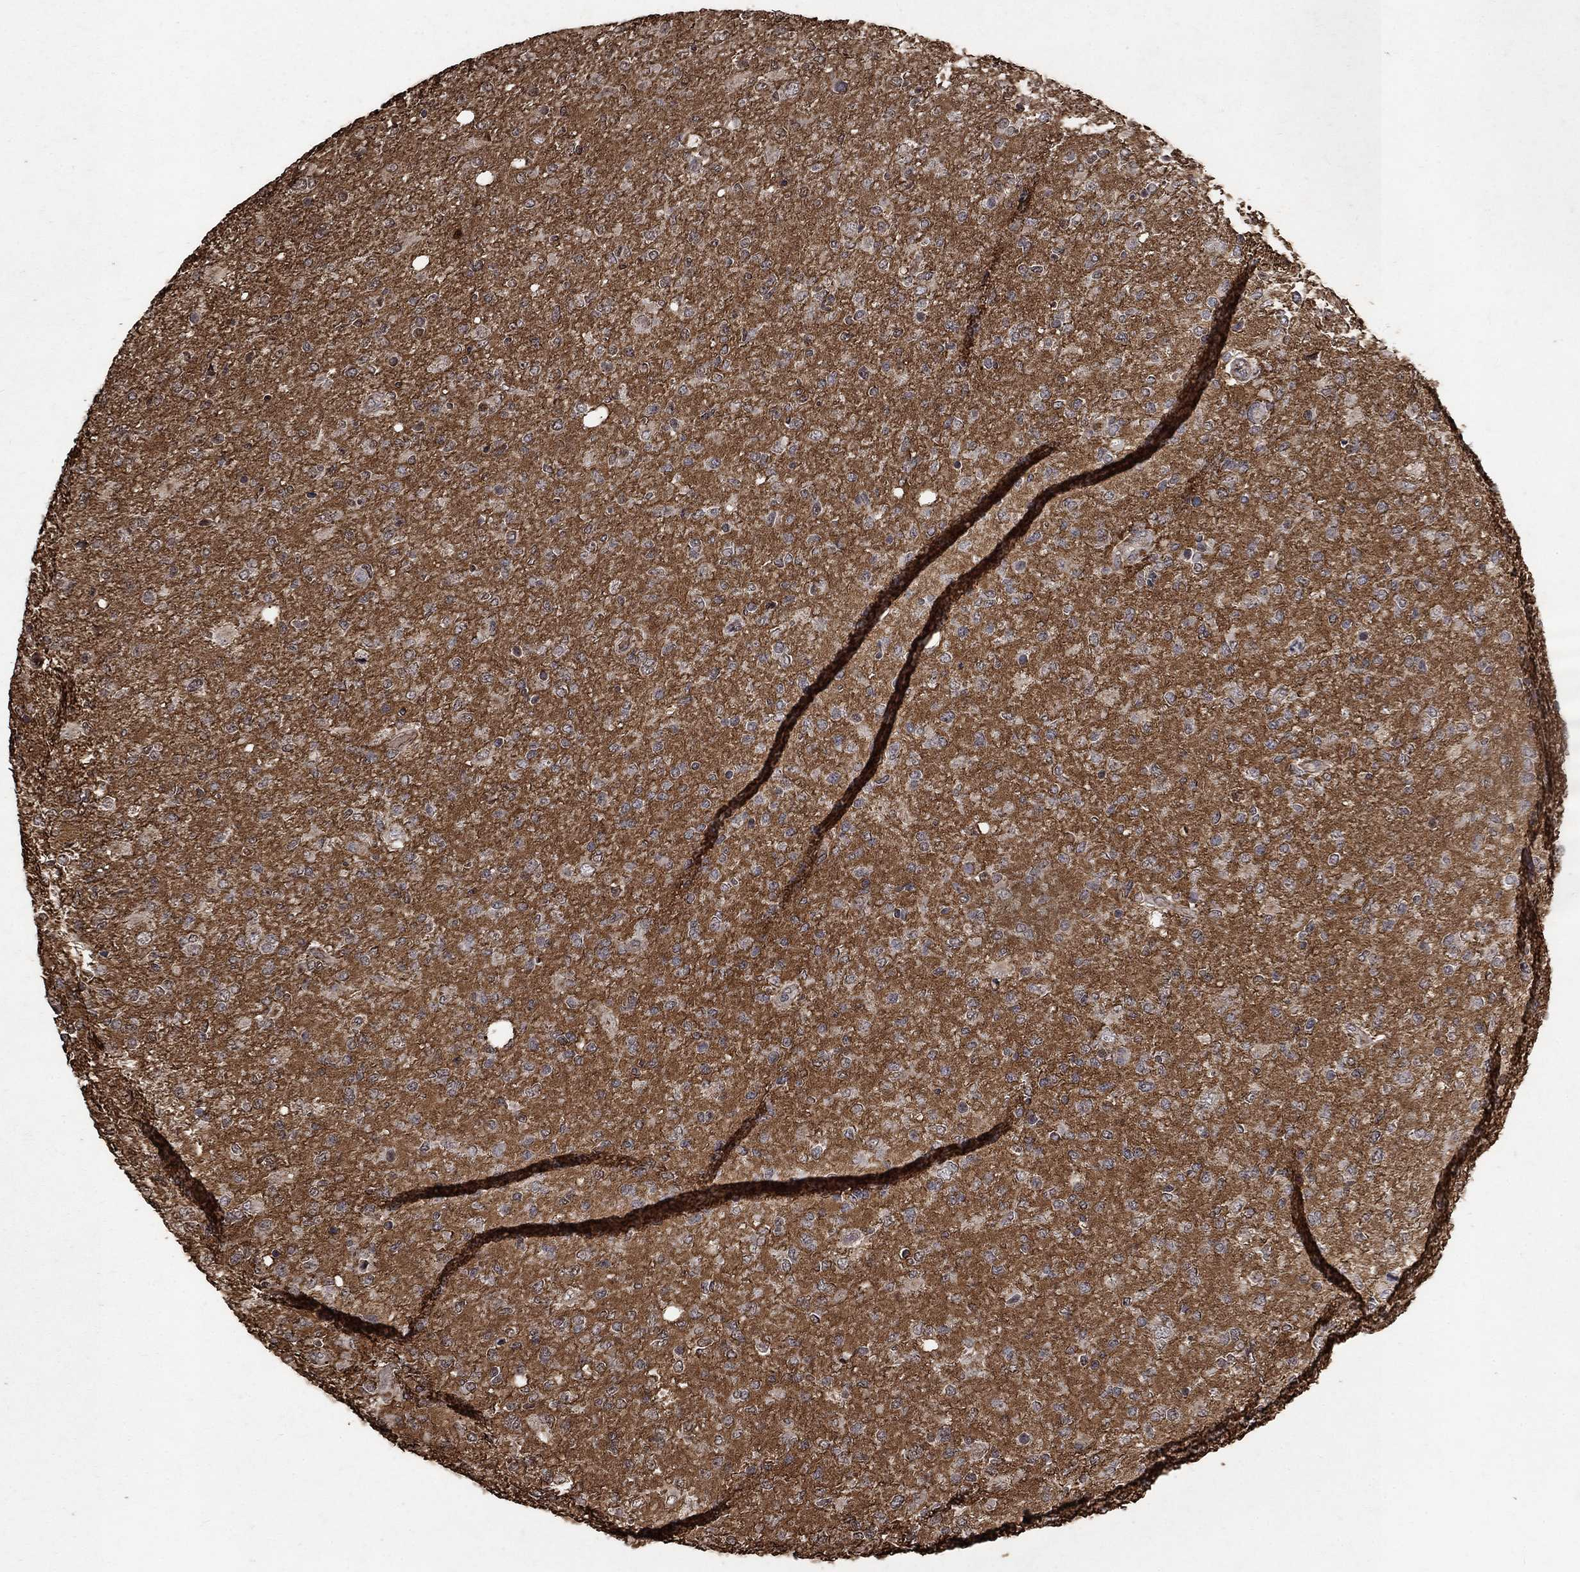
{"staining": {"intensity": "negative", "quantity": "none", "location": "none"}, "tissue": "glioma", "cell_type": "Tumor cells", "image_type": "cancer", "snomed": [{"axis": "morphology", "description": "Glioma, malignant, High grade"}, {"axis": "topography", "description": "Cerebral cortex"}], "caption": "This is an immunohistochemistry (IHC) micrograph of malignant glioma (high-grade). There is no positivity in tumor cells.", "gene": "CD24", "patient": {"sex": "male", "age": 70}}